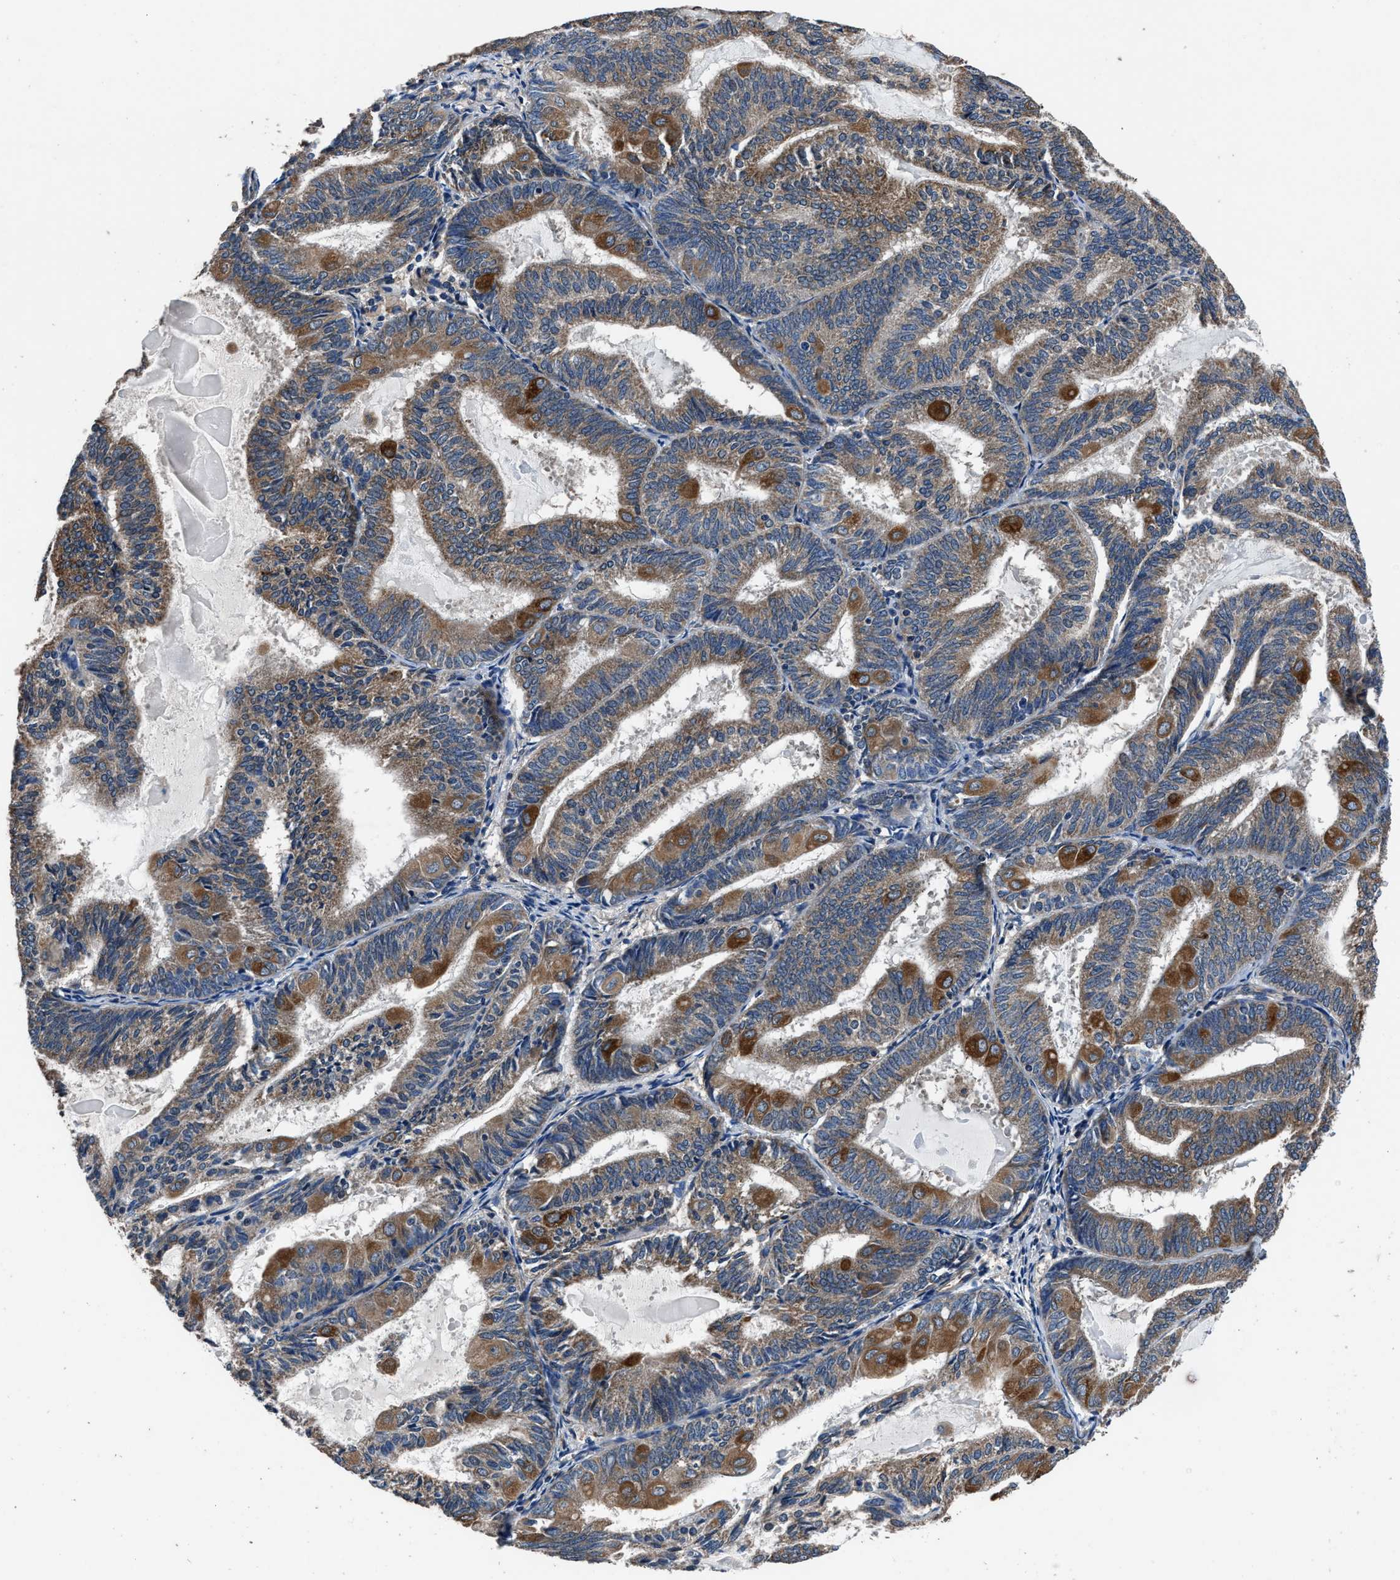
{"staining": {"intensity": "strong", "quantity": ">75%", "location": "cytoplasmic/membranous"}, "tissue": "endometrial cancer", "cell_type": "Tumor cells", "image_type": "cancer", "snomed": [{"axis": "morphology", "description": "Adenocarcinoma, NOS"}, {"axis": "topography", "description": "Endometrium"}], "caption": "IHC micrograph of neoplastic tissue: human endometrial cancer (adenocarcinoma) stained using immunohistochemistry (IHC) exhibits high levels of strong protein expression localized specifically in the cytoplasmic/membranous of tumor cells, appearing as a cytoplasmic/membranous brown color.", "gene": "DHRS7B", "patient": {"sex": "female", "age": 81}}